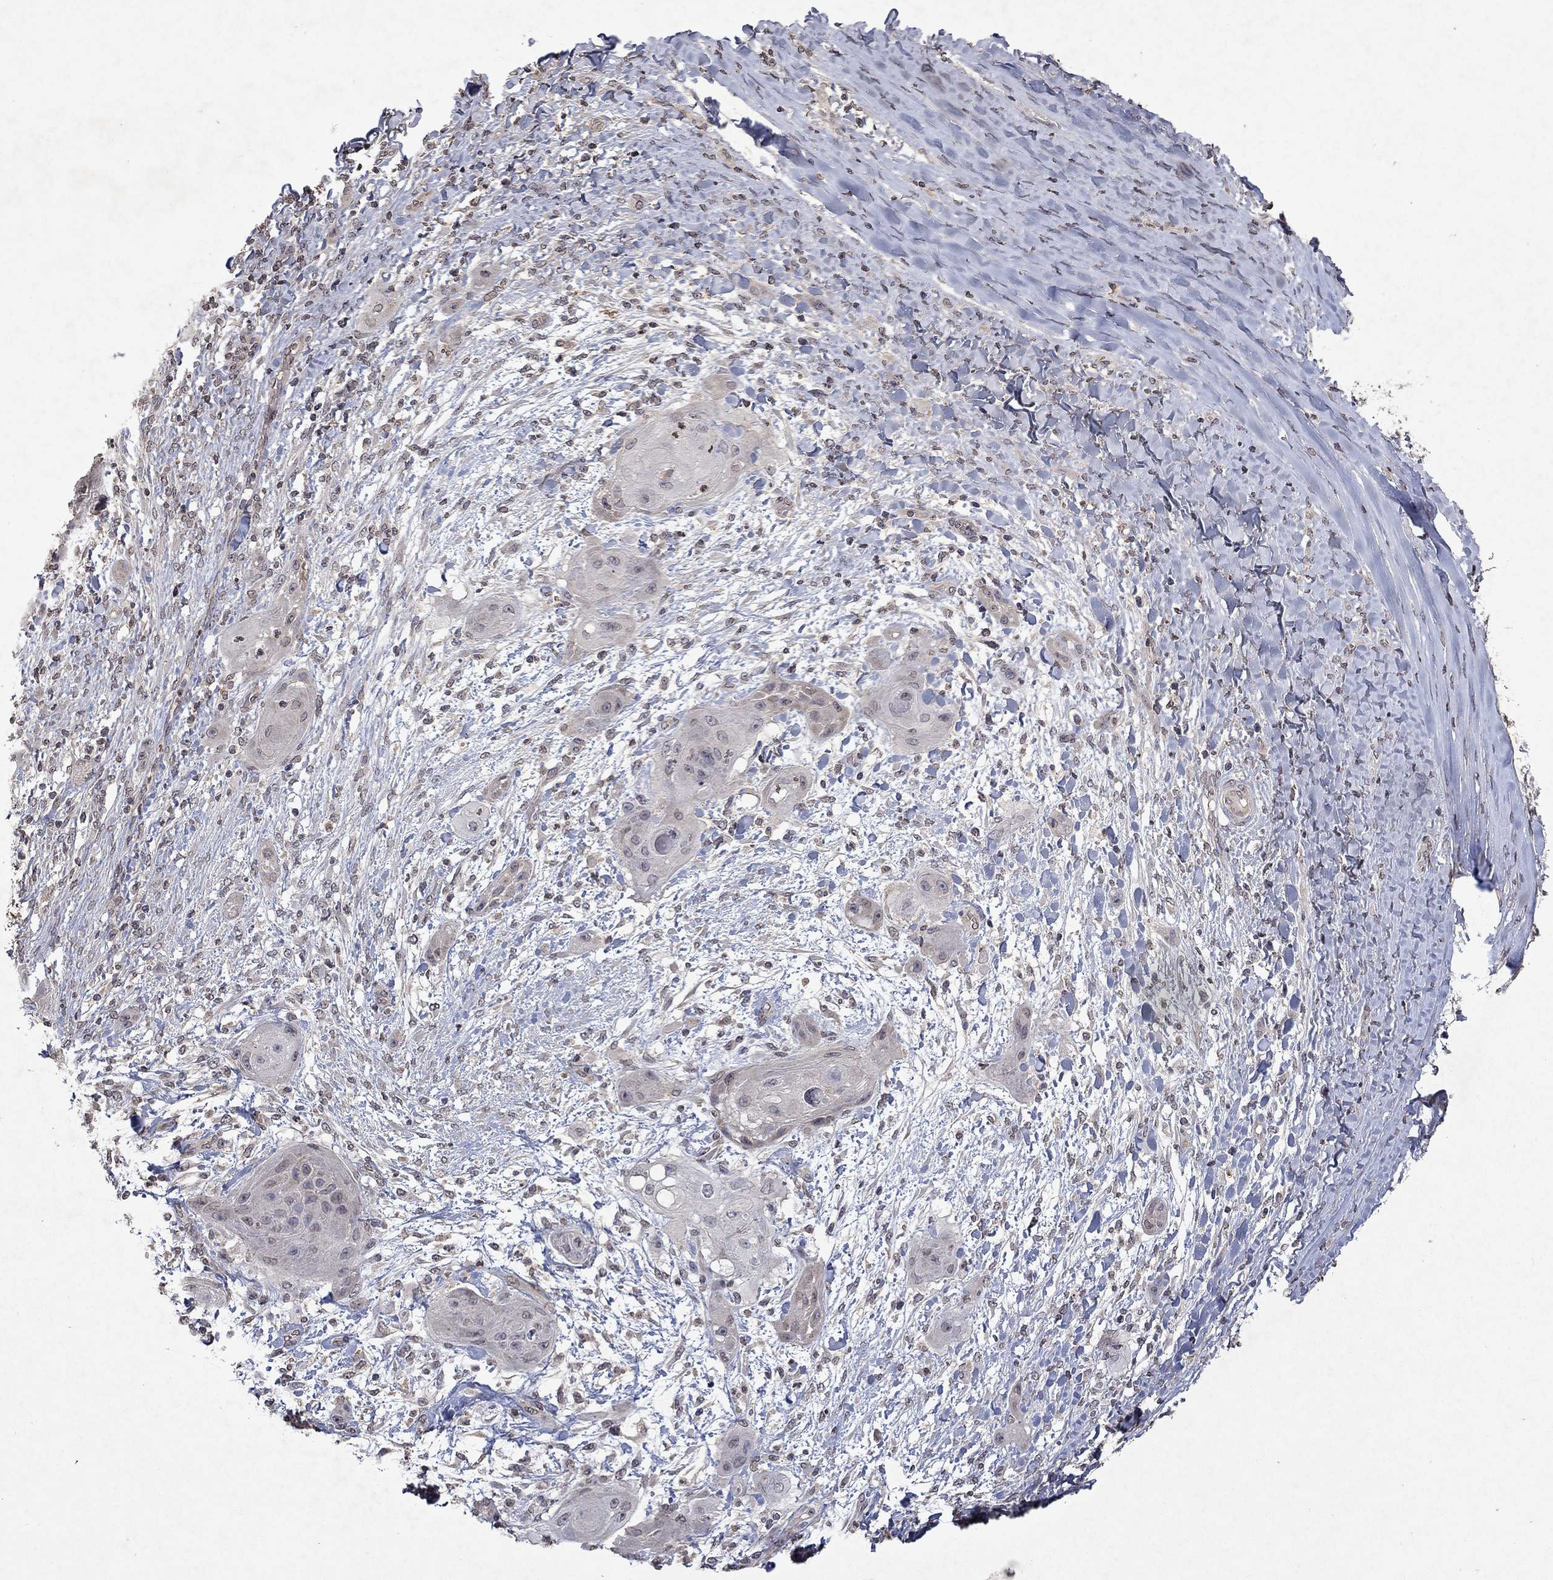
{"staining": {"intensity": "negative", "quantity": "none", "location": "none"}, "tissue": "skin cancer", "cell_type": "Tumor cells", "image_type": "cancer", "snomed": [{"axis": "morphology", "description": "Squamous cell carcinoma, NOS"}, {"axis": "topography", "description": "Skin"}], "caption": "Tumor cells are negative for protein expression in human squamous cell carcinoma (skin).", "gene": "TTC38", "patient": {"sex": "male", "age": 62}}